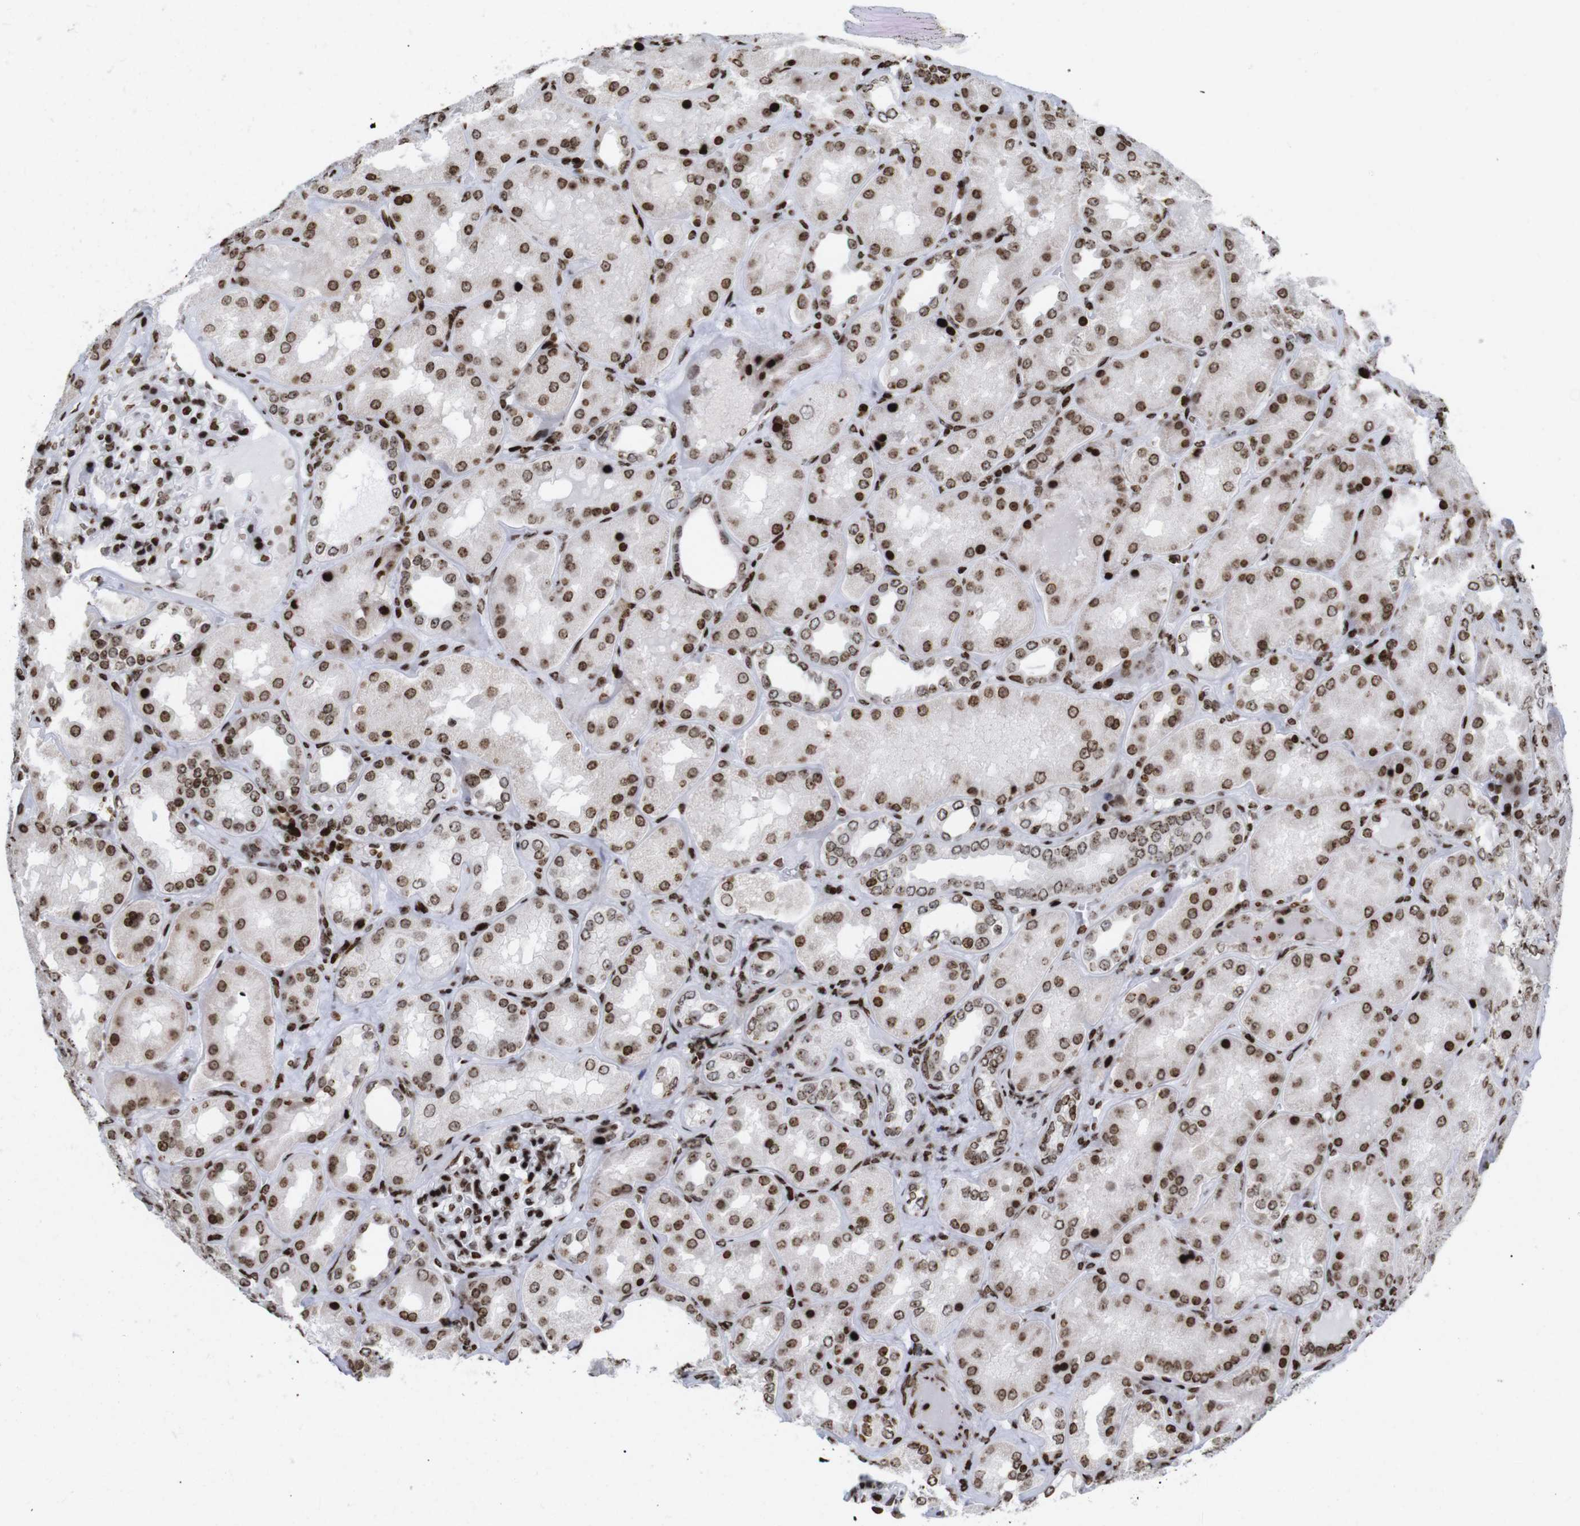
{"staining": {"intensity": "strong", "quantity": ">75%", "location": "nuclear"}, "tissue": "kidney", "cell_type": "Cells in glomeruli", "image_type": "normal", "snomed": [{"axis": "morphology", "description": "Normal tissue, NOS"}, {"axis": "topography", "description": "Kidney"}], "caption": "Brown immunohistochemical staining in benign human kidney reveals strong nuclear expression in approximately >75% of cells in glomeruli.", "gene": "H1", "patient": {"sex": "female", "age": 56}}